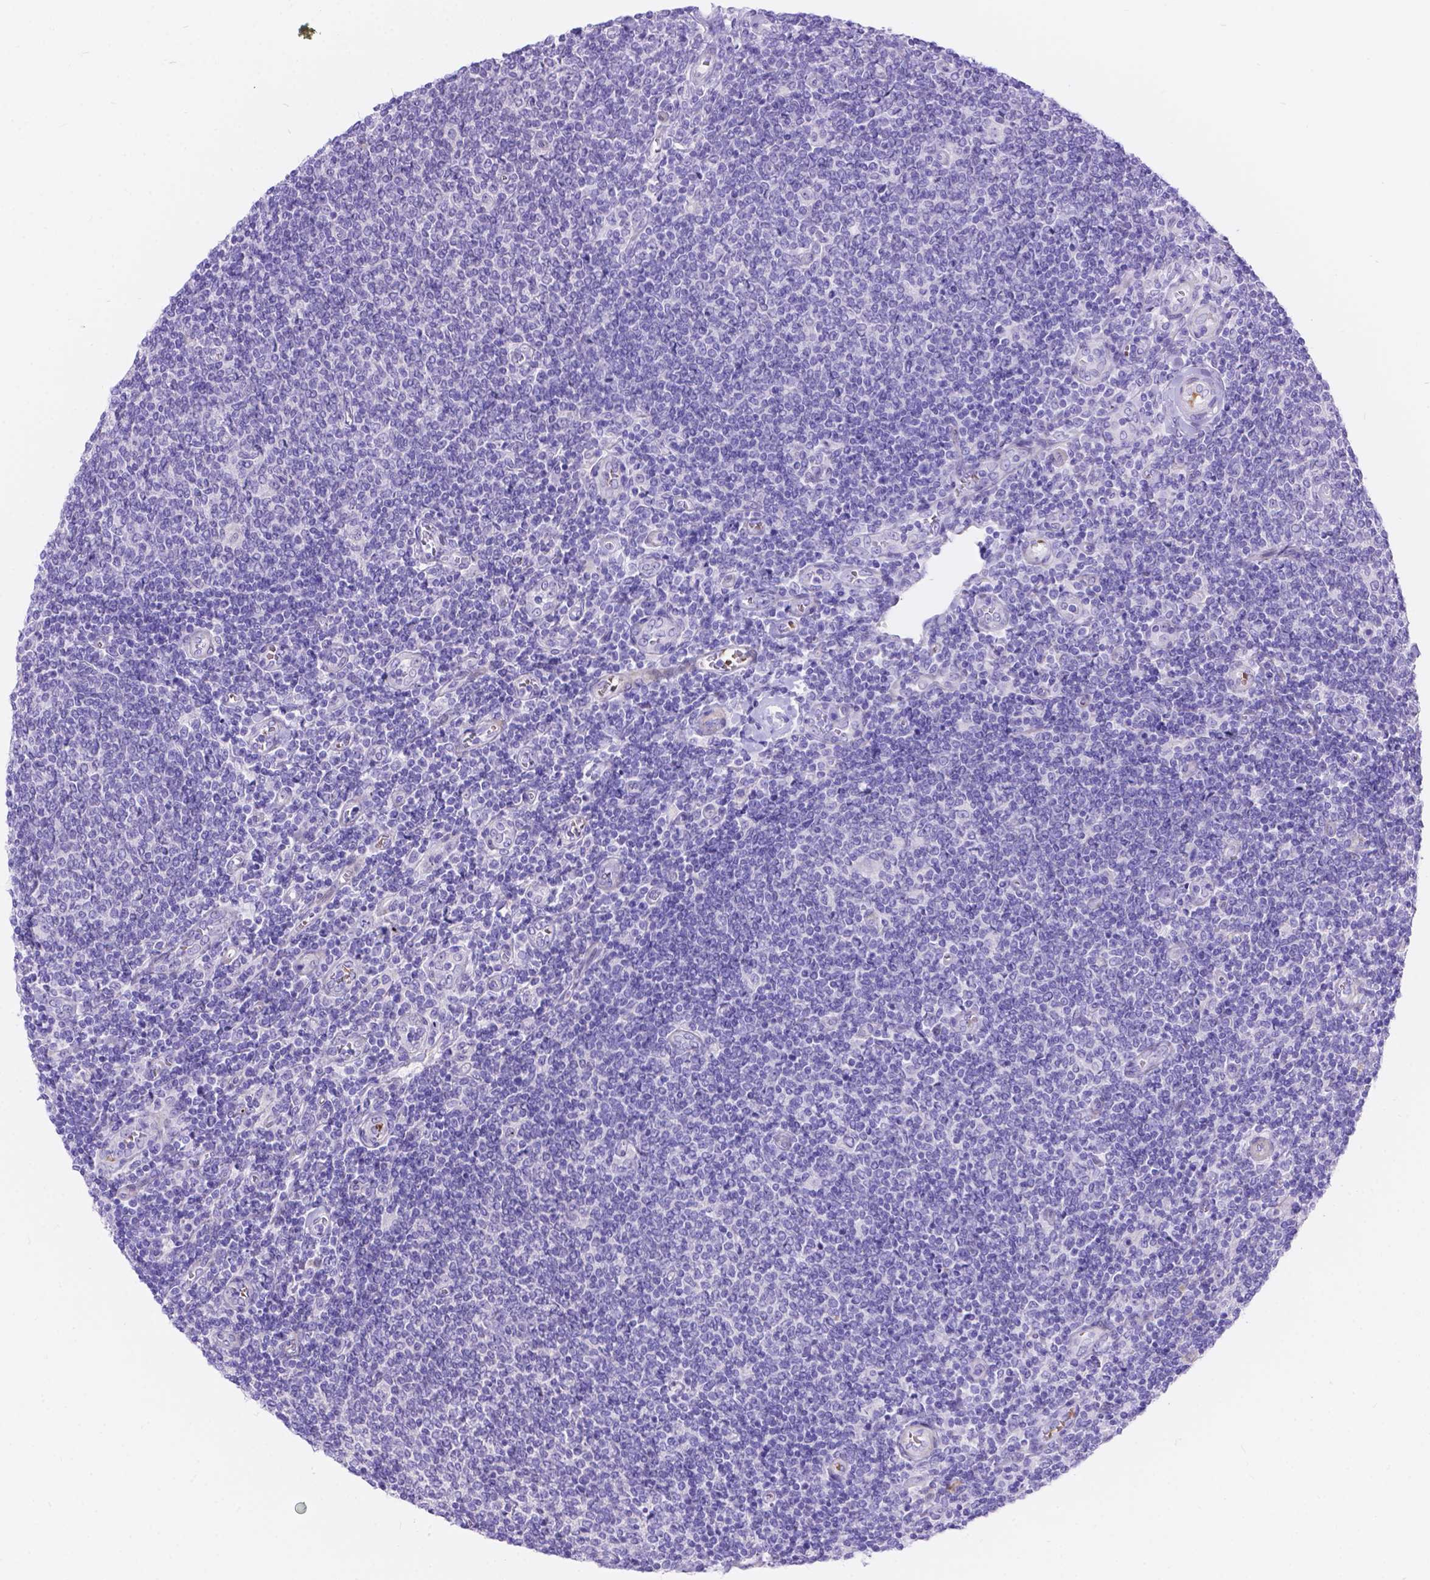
{"staining": {"intensity": "negative", "quantity": "none", "location": "none"}, "tissue": "lymphoma", "cell_type": "Tumor cells", "image_type": "cancer", "snomed": [{"axis": "morphology", "description": "Malignant lymphoma, non-Hodgkin's type, Low grade"}, {"axis": "topography", "description": "Lymph node"}], "caption": "A photomicrograph of human malignant lymphoma, non-Hodgkin's type (low-grade) is negative for staining in tumor cells. (Brightfield microscopy of DAB (3,3'-diaminobenzidine) immunohistochemistry at high magnification).", "gene": "KLHL10", "patient": {"sex": "male", "age": 52}}